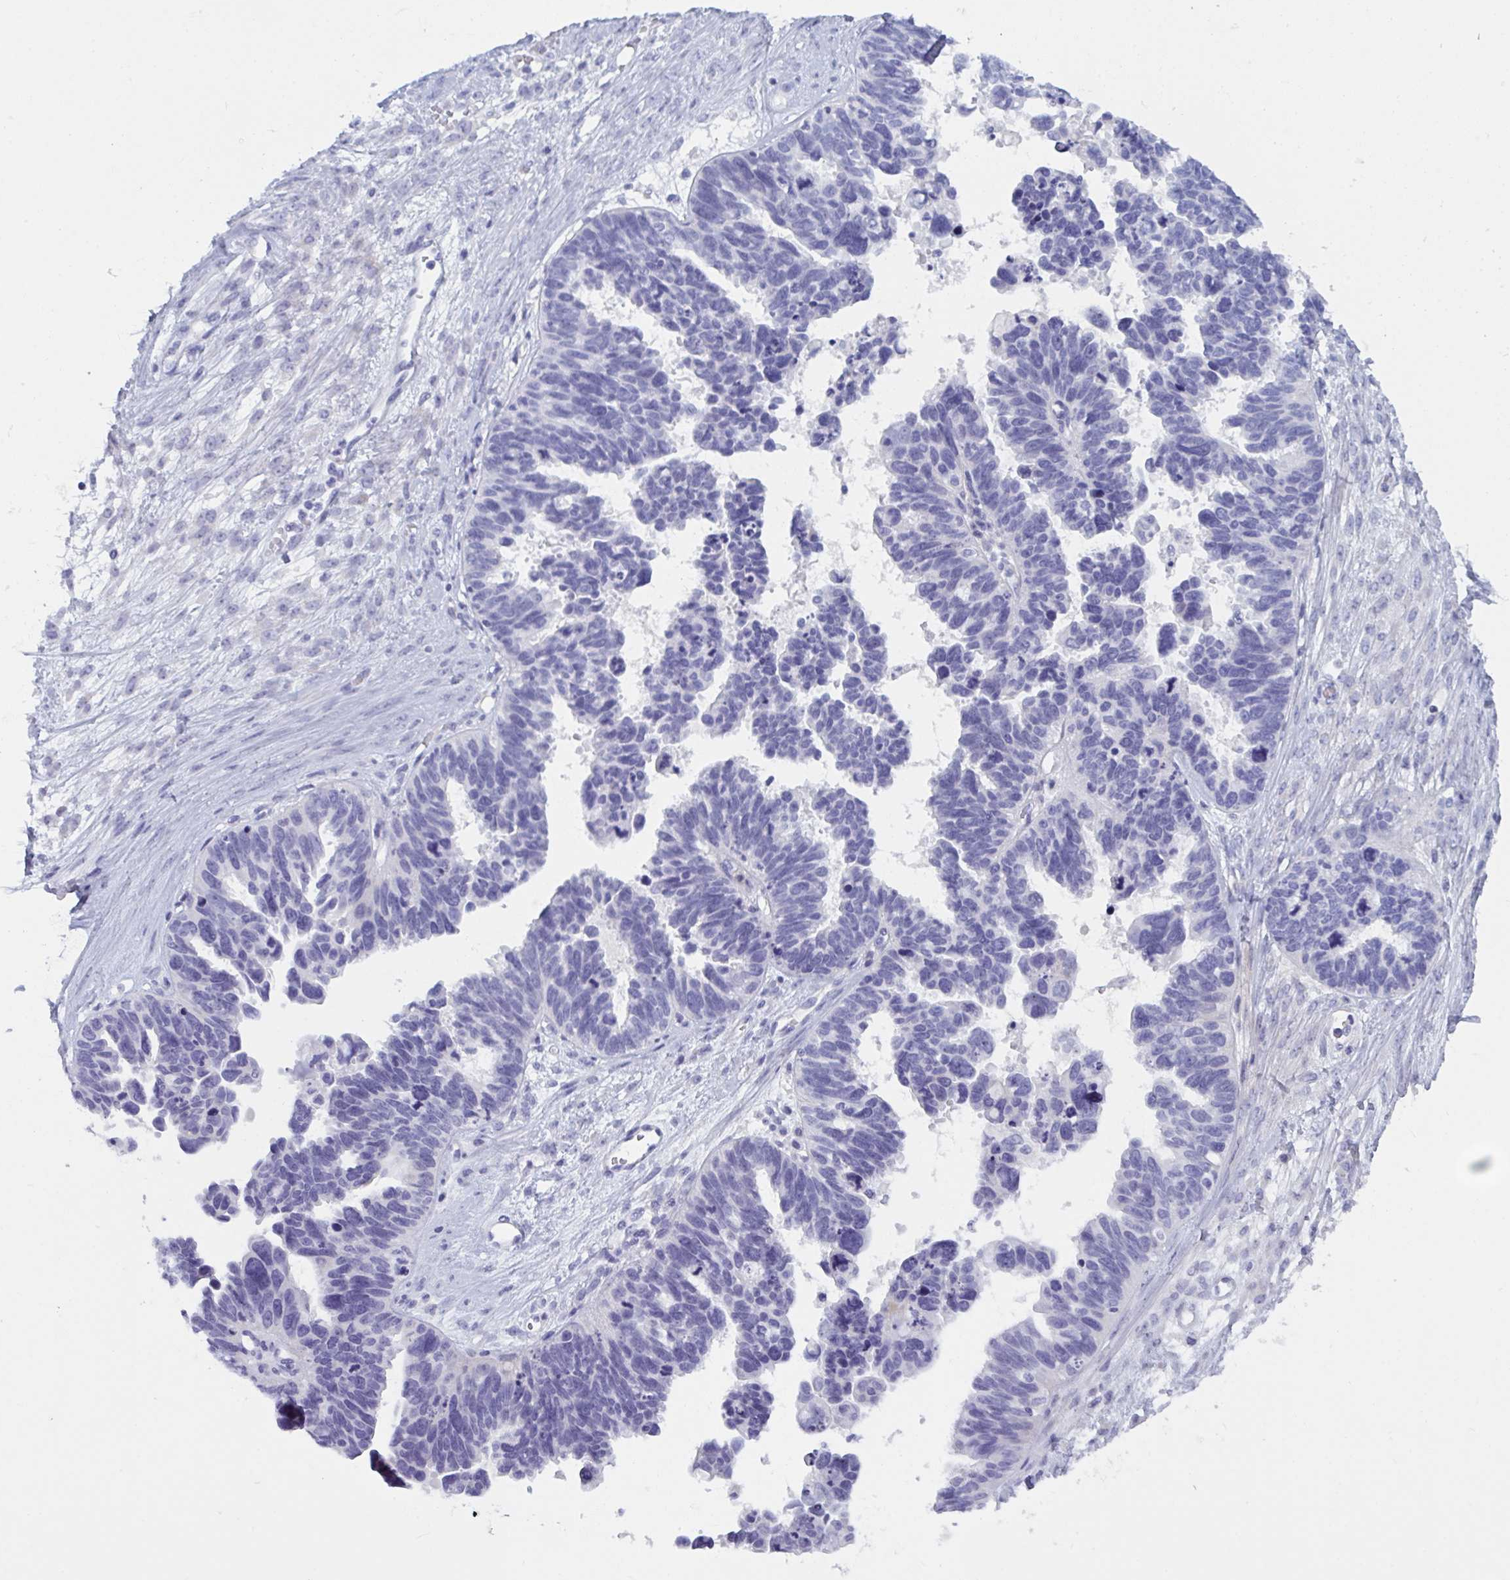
{"staining": {"intensity": "negative", "quantity": "none", "location": "none"}, "tissue": "ovarian cancer", "cell_type": "Tumor cells", "image_type": "cancer", "snomed": [{"axis": "morphology", "description": "Cystadenocarcinoma, serous, NOS"}, {"axis": "topography", "description": "Ovary"}], "caption": "Tumor cells show no significant expression in ovarian cancer (serous cystadenocarcinoma).", "gene": "OXLD1", "patient": {"sex": "female", "age": 60}}